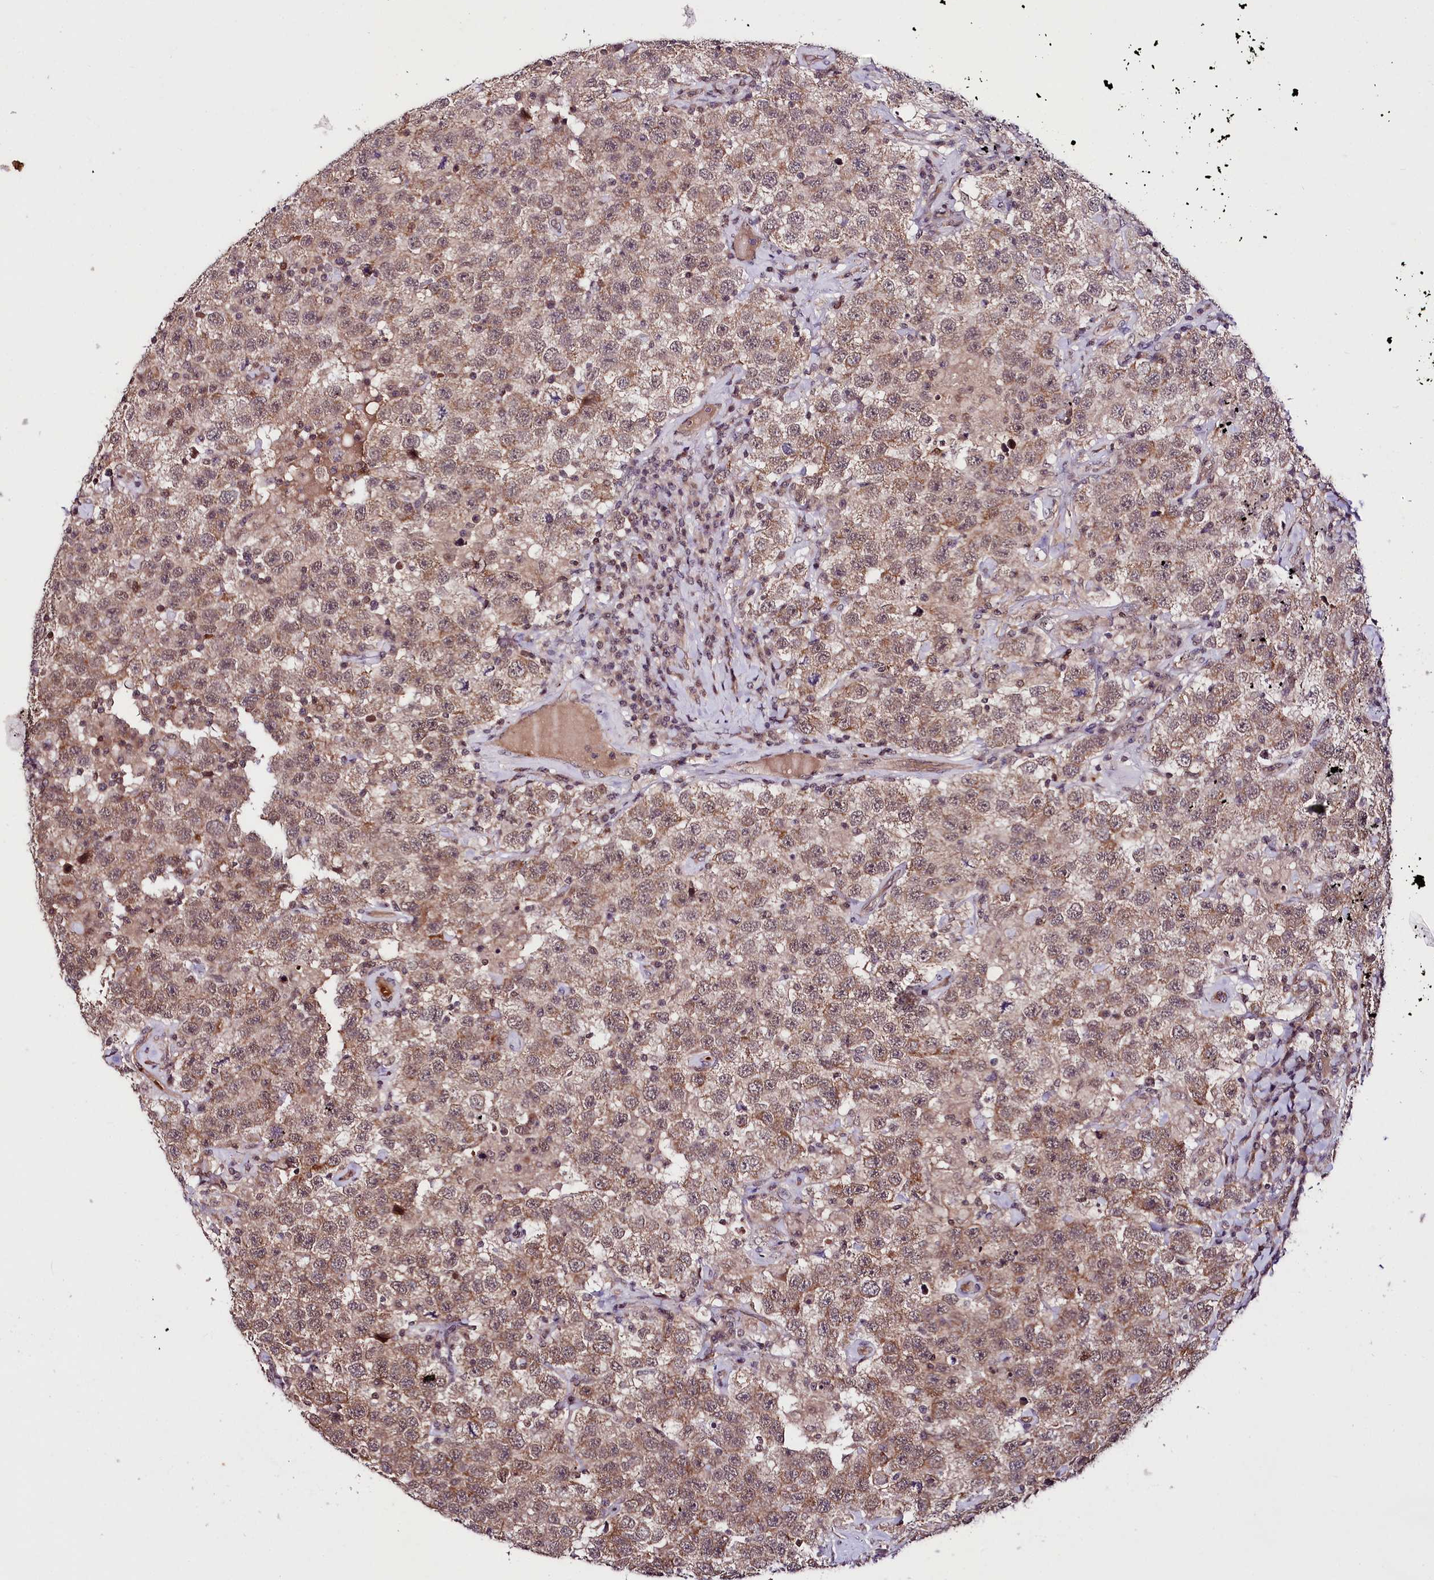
{"staining": {"intensity": "moderate", "quantity": ">75%", "location": "cytoplasmic/membranous,nuclear"}, "tissue": "testis cancer", "cell_type": "Tumor cells", "image_type": "cancer", "snomed": [{"axis": "morphology", "description": "Seminoma, NOS"}, {"axis": "topography", "description": "Testis"}], "caption": "A brown stain shows moderate cytoplasmic/membranous and nuclear staining of a protein in testis seminoma tumor cells. The protein is shown in brown color, while the nuclei are stained blue.", "gene": "TAFAZZIN", "patient": {"sex": "male", "age": 41}}